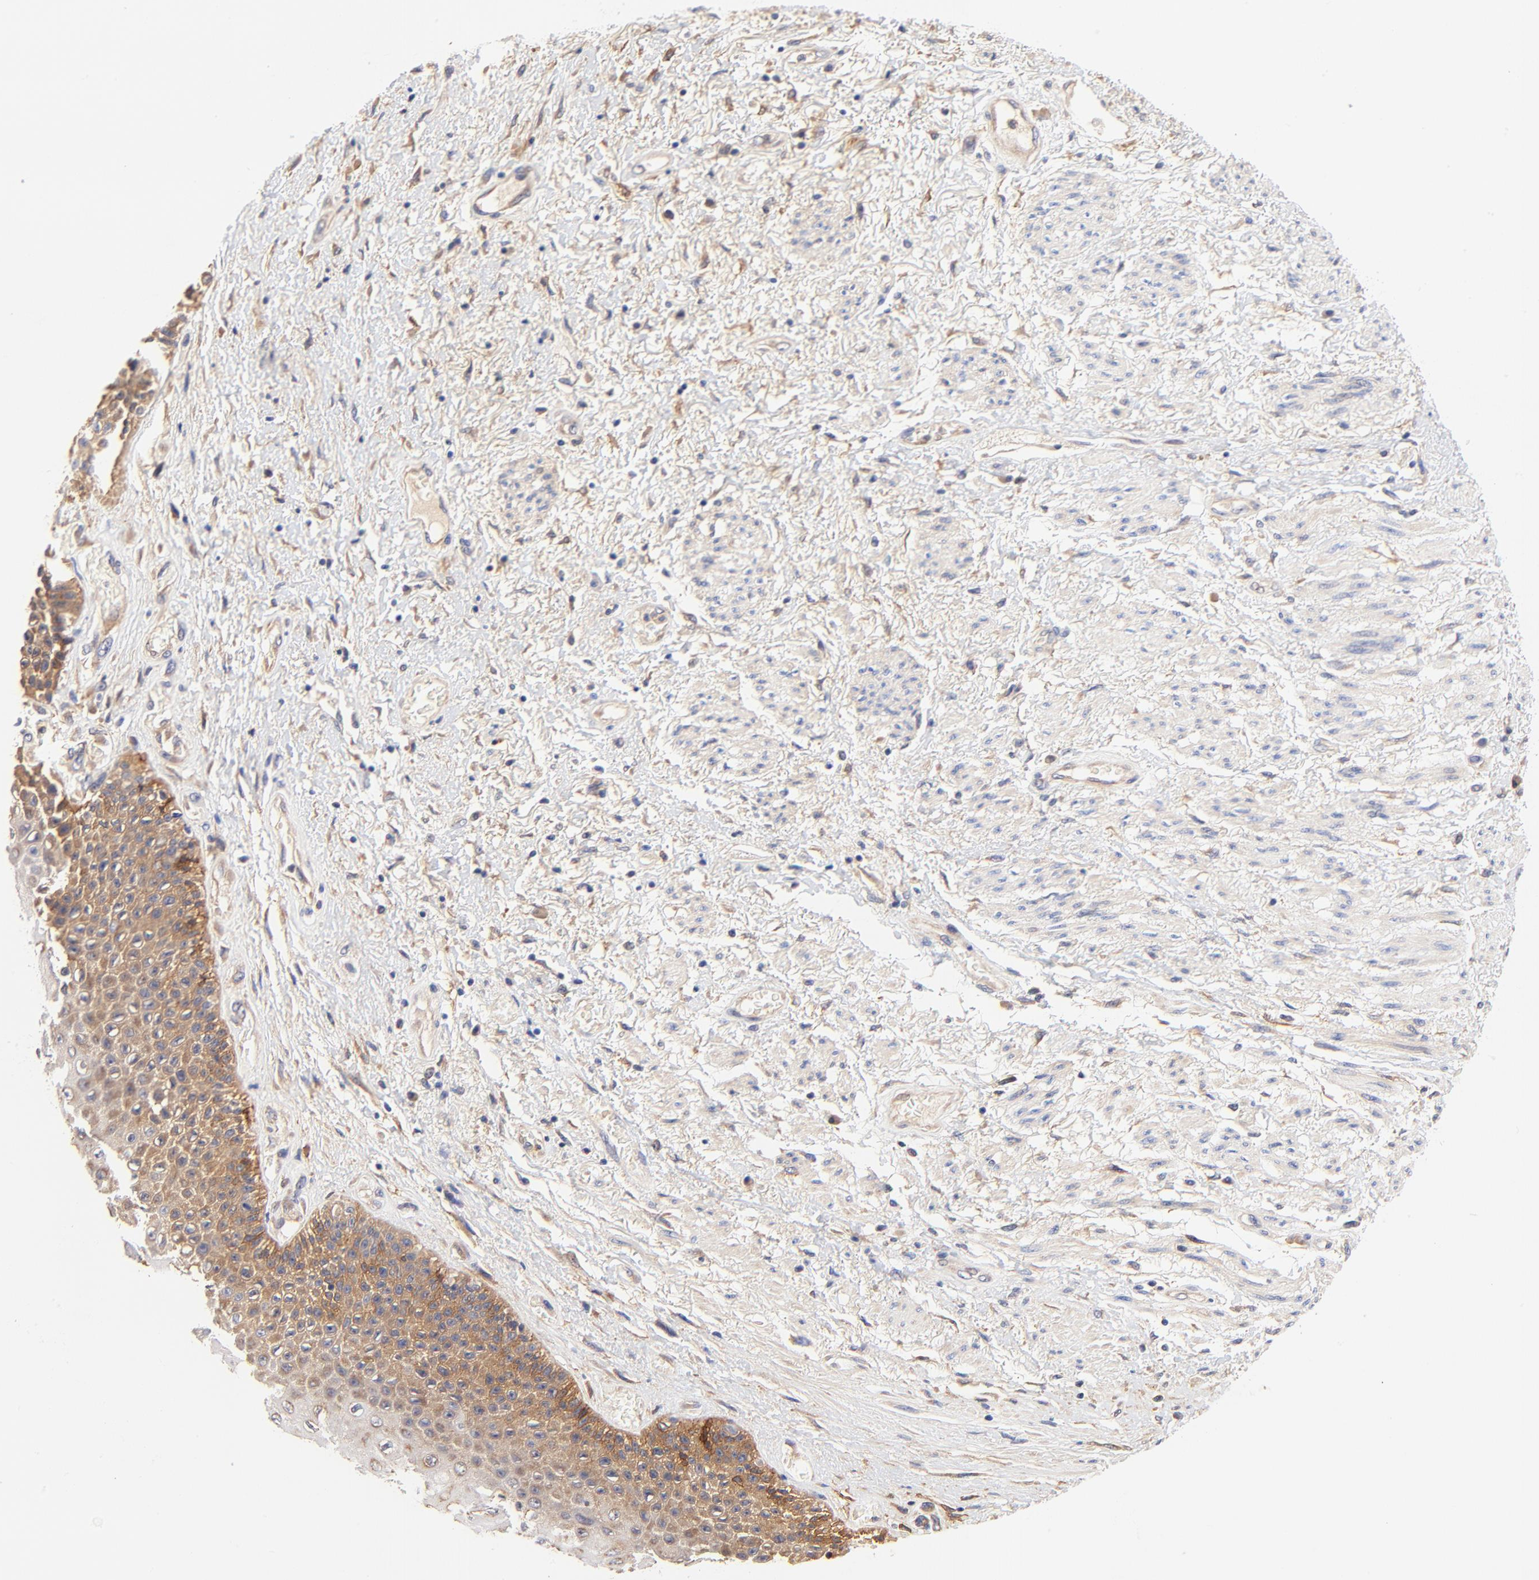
{"staining": {"intensity": "moderate", "quantity": "25%-75%", "location": "cytoplasmic/membranous"}, "tissue": "skin", "cell_type": "Epidermal cells", "image_type": "normal", "snomed": [{"axis": "morphology", "description": "Normal tissue, NOS"}, {"axis": "topography", "description": "Anal"}], "caption": "A photomicrograph of skin stained for a protein demonstrates moderate cytoplasmic/membranous brown staining in epidermal cells. The protein is shown in brown color, while the nuclei are stained blue.", "gene": "PTK7", "patient": {"sex": "female", "age": 46}}